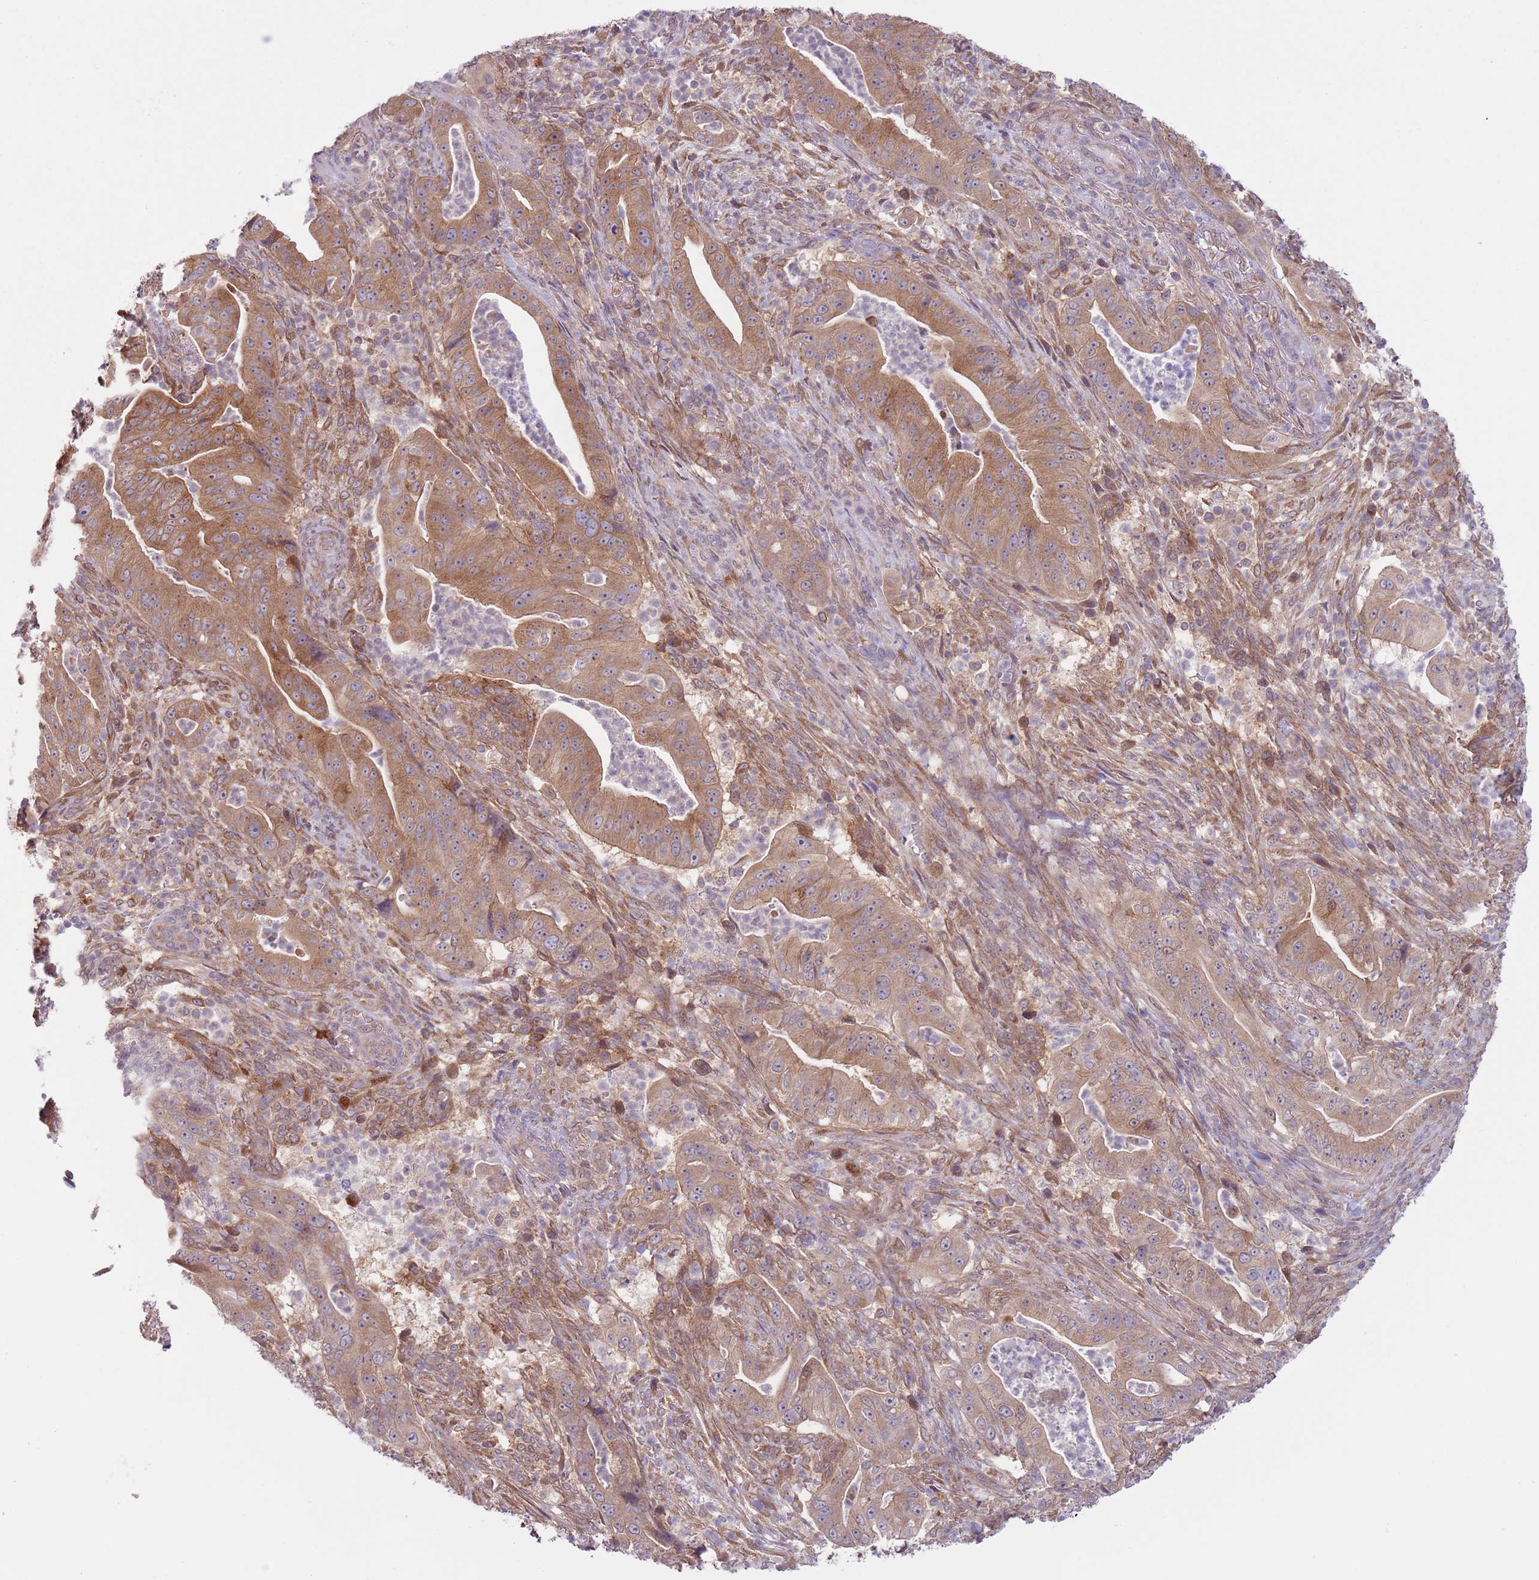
{"staining": {"intensity": "moderate", "quantity": ">75%", "location": "cytoplasmic/membranous"}, "tissue": "pancreatic cancer", "cell_type": "Tumor cells", "image_type": "cancer", "snomed": [{"axis": "morphology", "description": "Adenocarcinoma, NOS"}, {"axis": "topography", "description": "Pancreas"}], "caption": "A photomicrograph showing moderate cytoplasmic/membranous expression in approximately >75% of tumor cells in pancreatic cancer (adenocarcinoma), as visualized by brown immunohistochemical staining.", "gene": "COPE", "patient": {"sex": "male", "age": 71}}